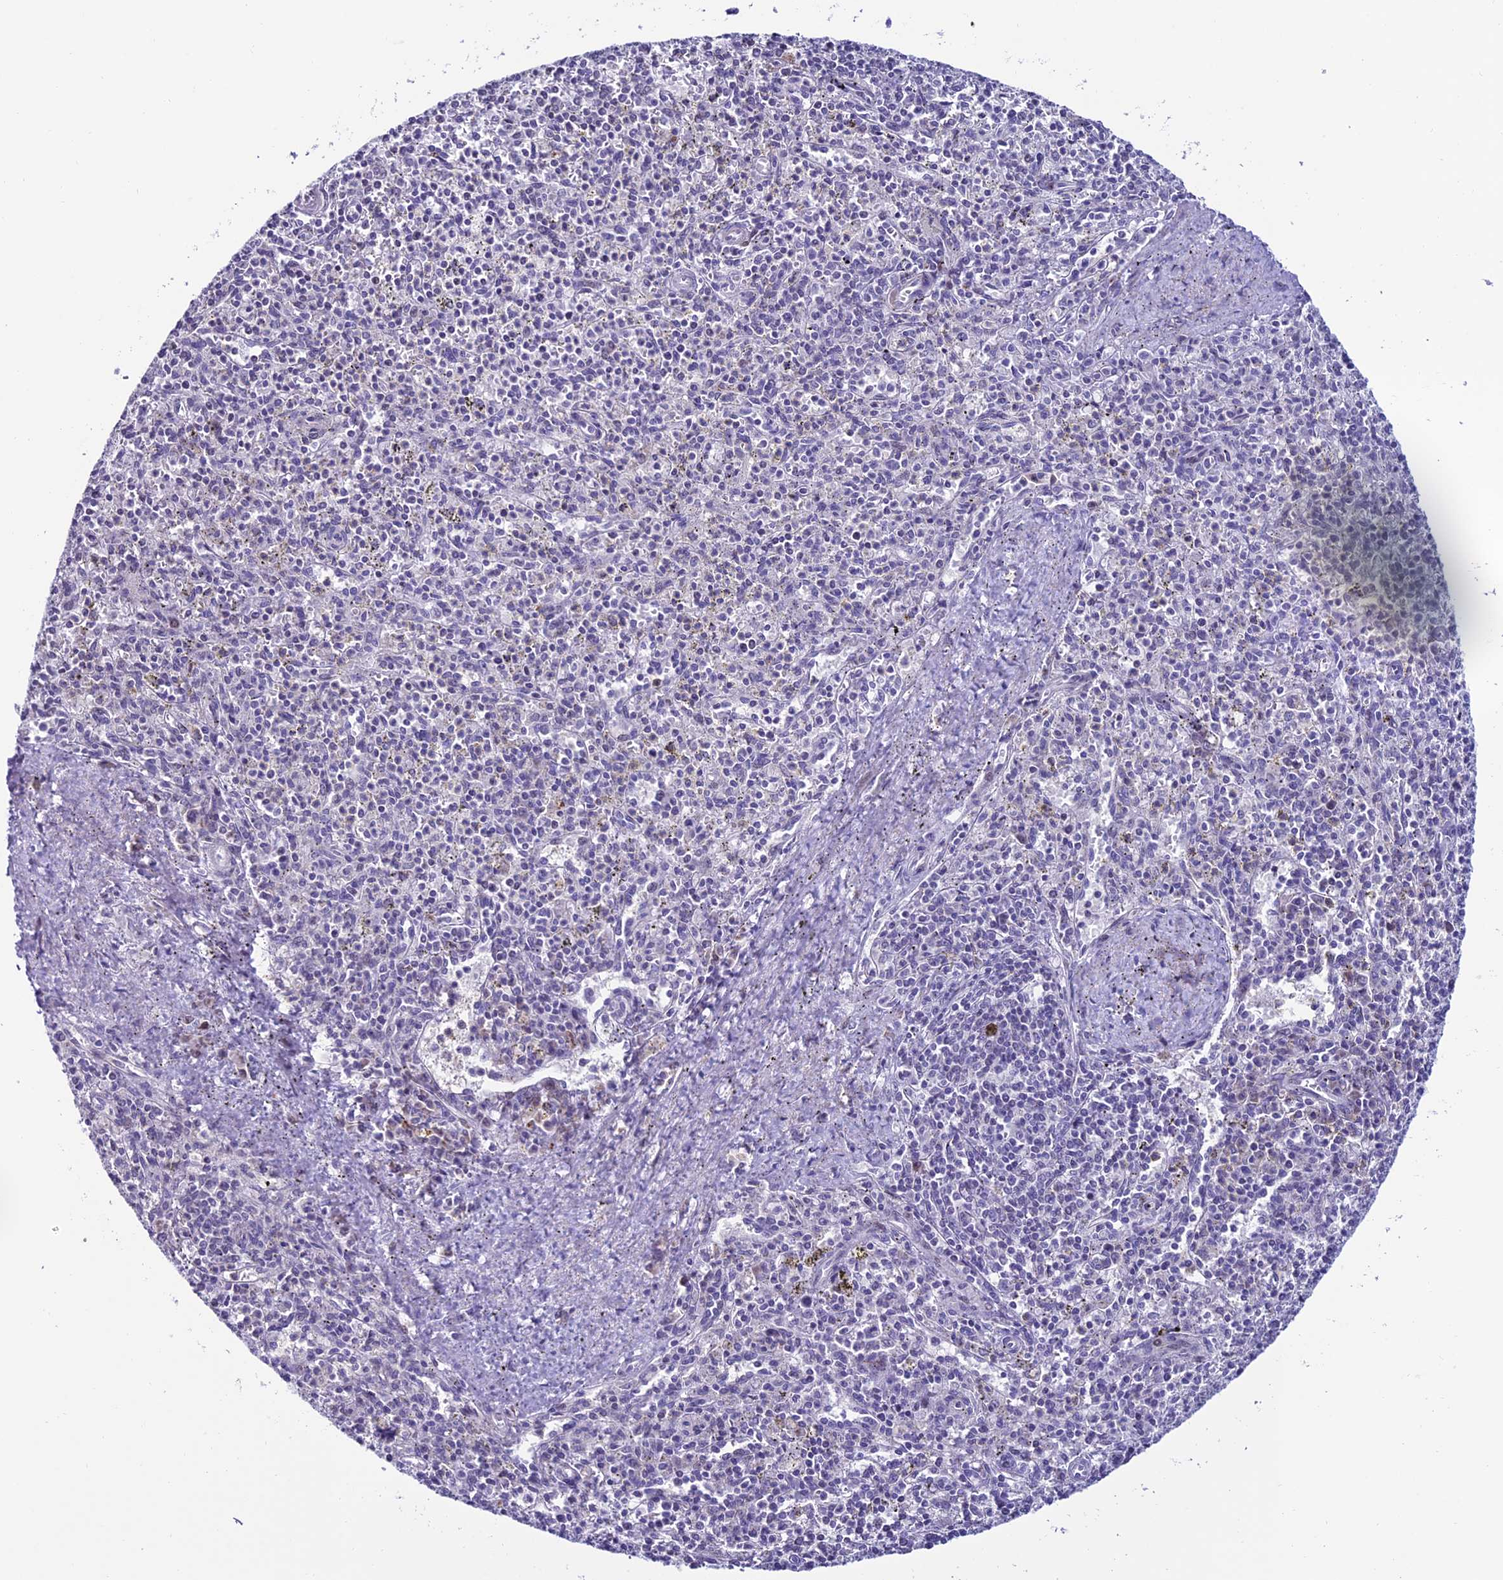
{"staining": {"intensity": "negative", "quantity": "none", "location": "none"}, "tissue": "spleen", "cell_type": "Cells in red pulp", "image_type": "normal", "snomed": [{"axis": "morphology", "description": "Normal tissue, NOS"}, {"axis": "topography", "description": "Spleen"}], "caption": "Protein analysis of normal spleen shows no significant positivity in cells in red pulp.", "gene": "SLC10A1", "patient": {"sex": "male", "age": 72}}